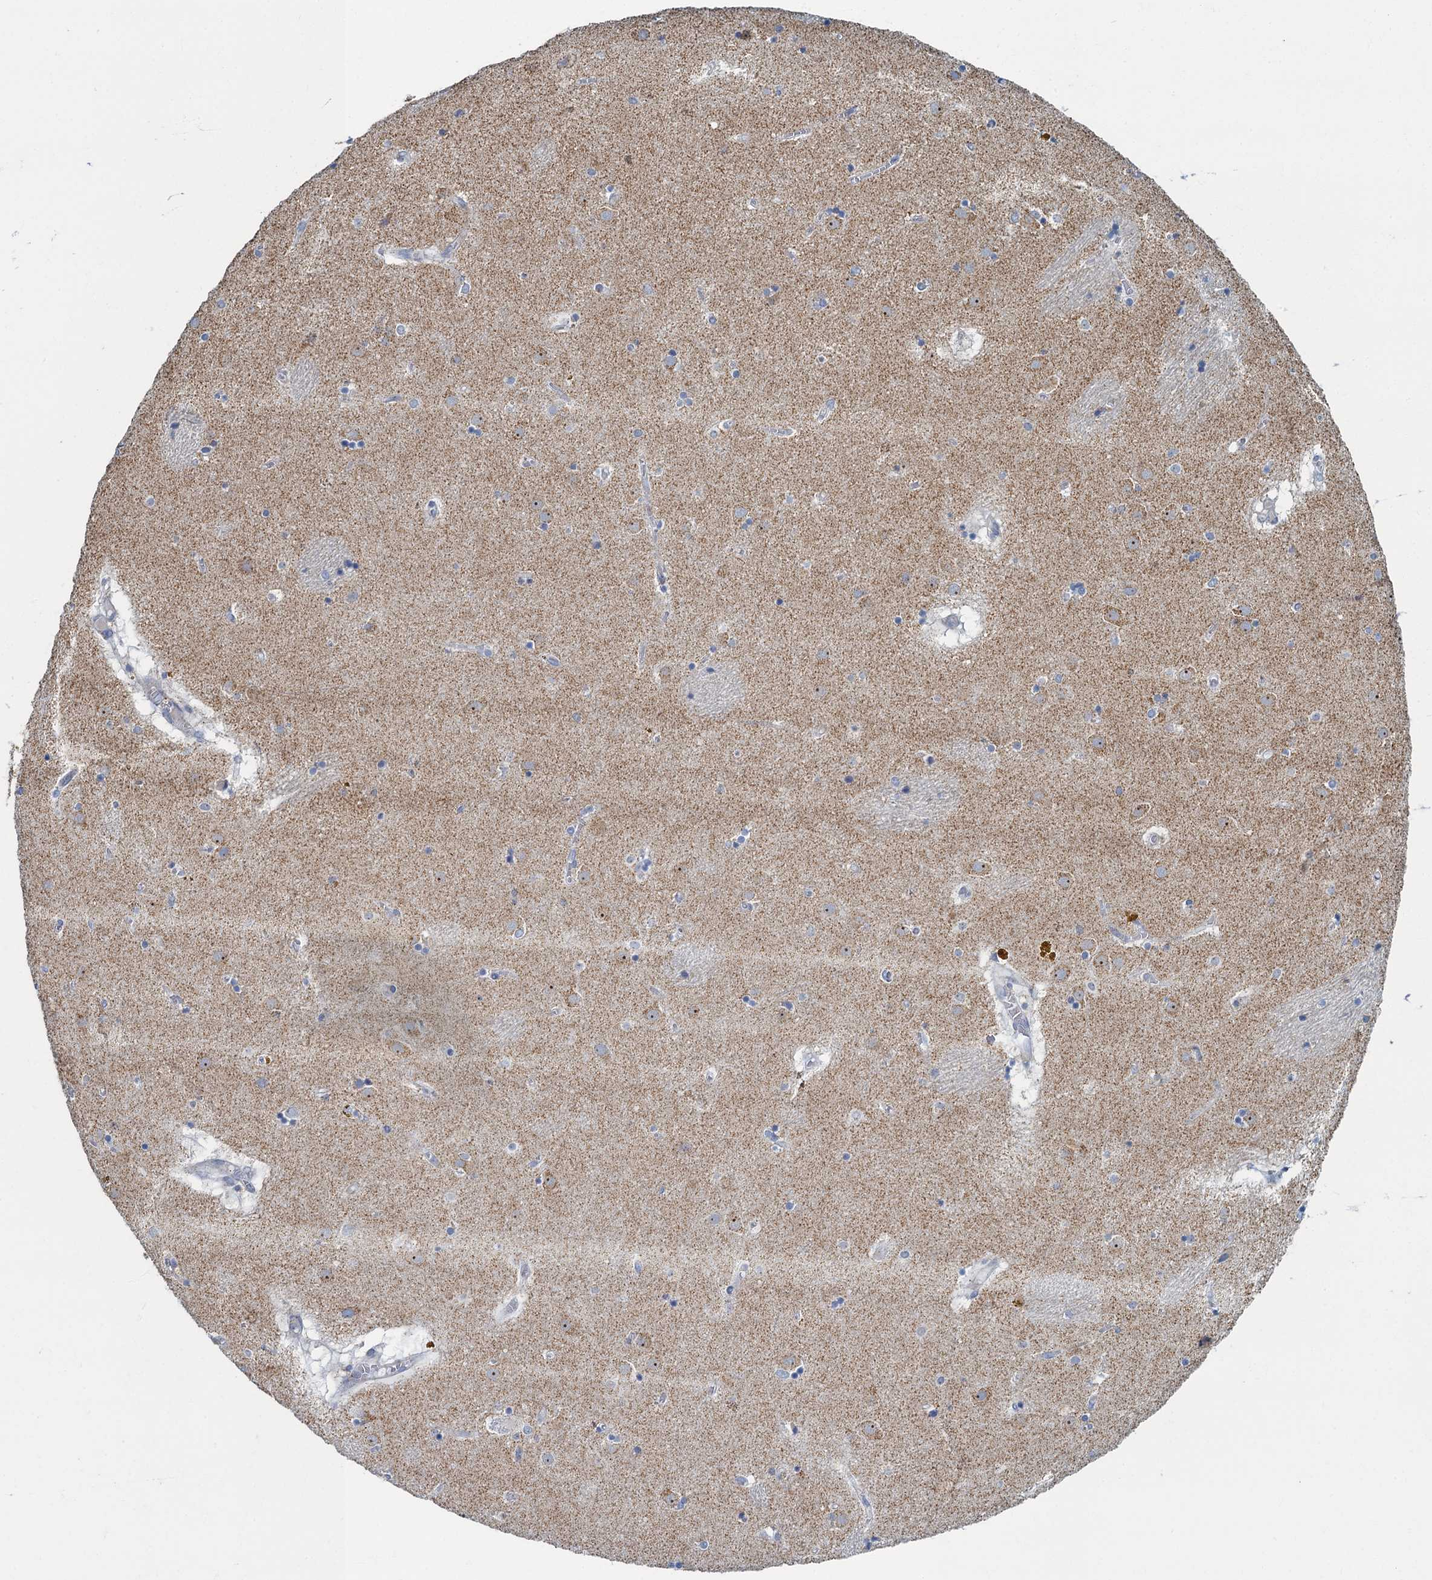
{"staining": {"intensity": "negative", "quantity": "none", "location": "none"}, "tissue": "caudate", "cell_type": "Glial cells", "image_type": "normal", "snomed": [{"axis": "morphology", "description": "Normal tissue, NOS"}, {"axis": "topography", "description": "Lateral ventricle wall"}], "caption": "DAB (3,3'-diaminobenzidine) immunohistochemical staining of unremarkable human caudate exhibits no significant expression in glial cells.", "gene": "RAD9B", "patient": {"sex": "male", "age": 70}}